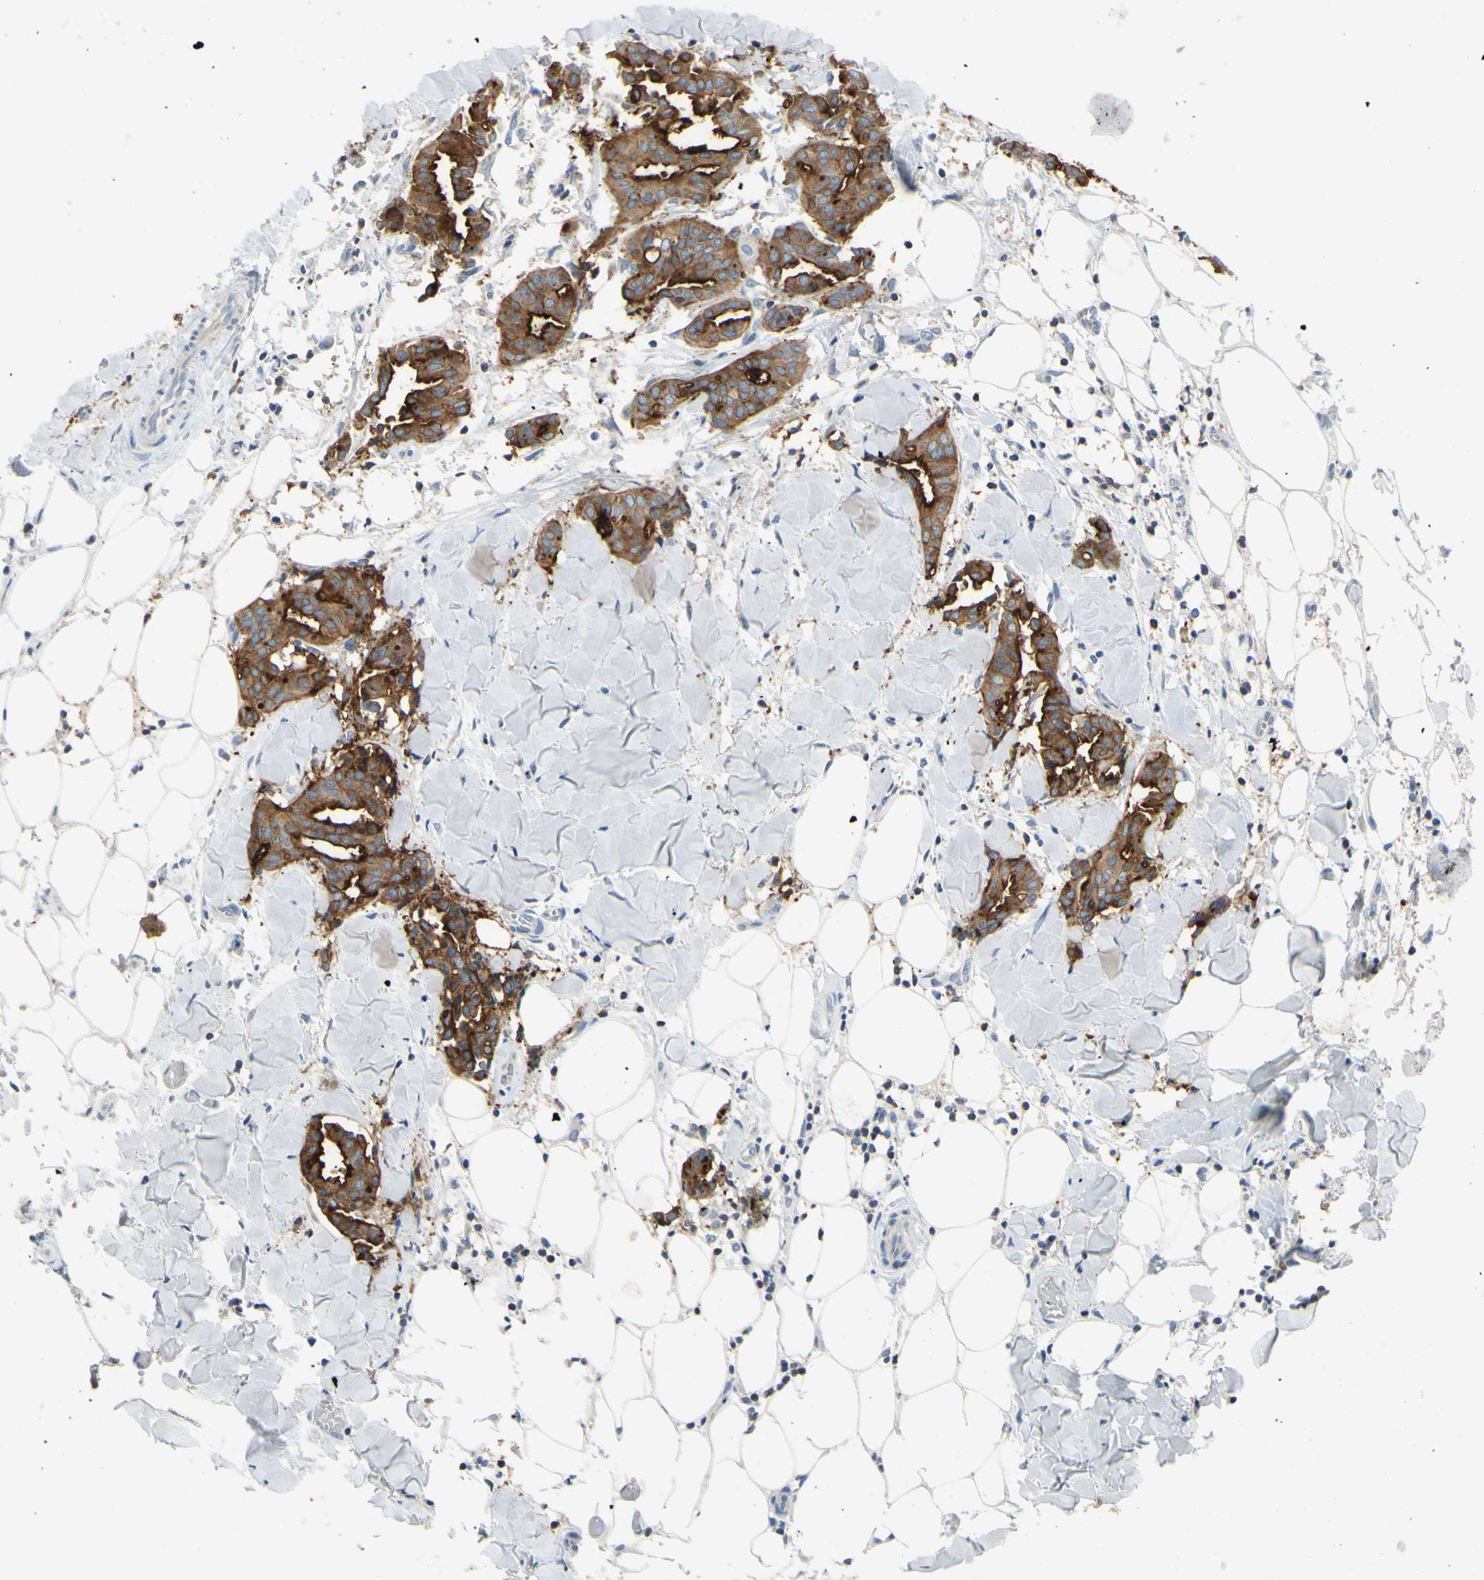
{"staining": {"intensity": "moderate", "quantity": ">75%", "location": "cytoplasmic/membranous"}, "tissue": "head and neck cancer", "cell_type": "Tumor cells", "image_type": "cancer", "snomed": [{"axis": "morphology", "description": "Adenocarcinoma, NOS"}, {"axis": "topography", "description": "Salivary gland"}, {"axis": "topography", "description": "Head-Neck"}], "caption": "Head and neck cancer stained for a protein shows moderate cytoplasmic/membranous positivity in tumor cells.", "gene": "MUC1", "patient": {"sex": "female", "age": 59}}